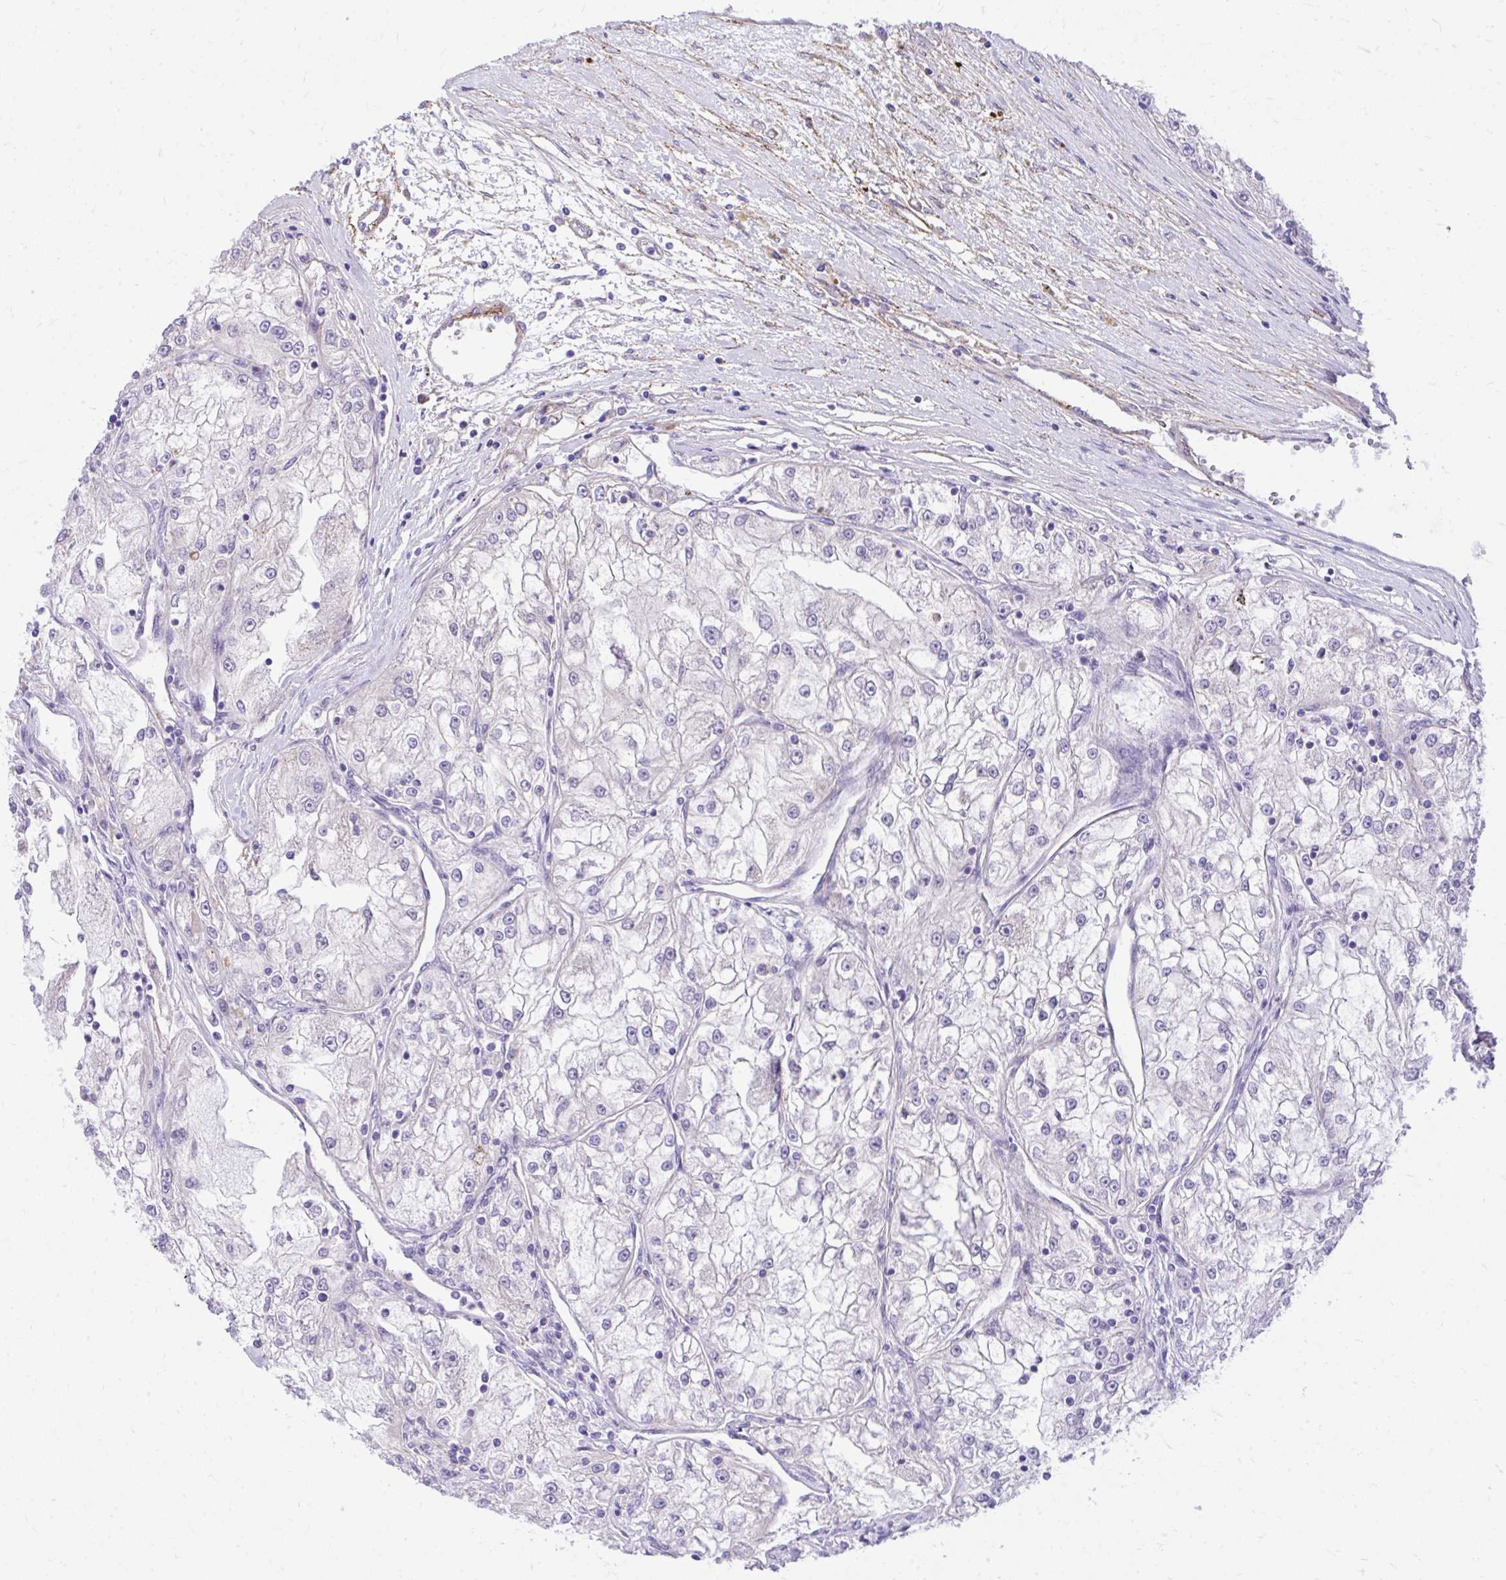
{"staining": {"intensity": "negative", "quantity": "none", "location": "none"}, "tissue": "renal cancer", "cell_type": "Tumor cells", "image_type": "cancer", "snomed": [{"axis": "morphology", "description": "Adenocarcinoma, NOS"}, {"axis": "topography", "description": "Kidney"}], "caption": "IHC histopathology image of renal cancer stained for a protein (brown), which demonstrates no positivity in tumor cells.", "gene": "HRG", "patient": {"sex": "female", "age": 72}}